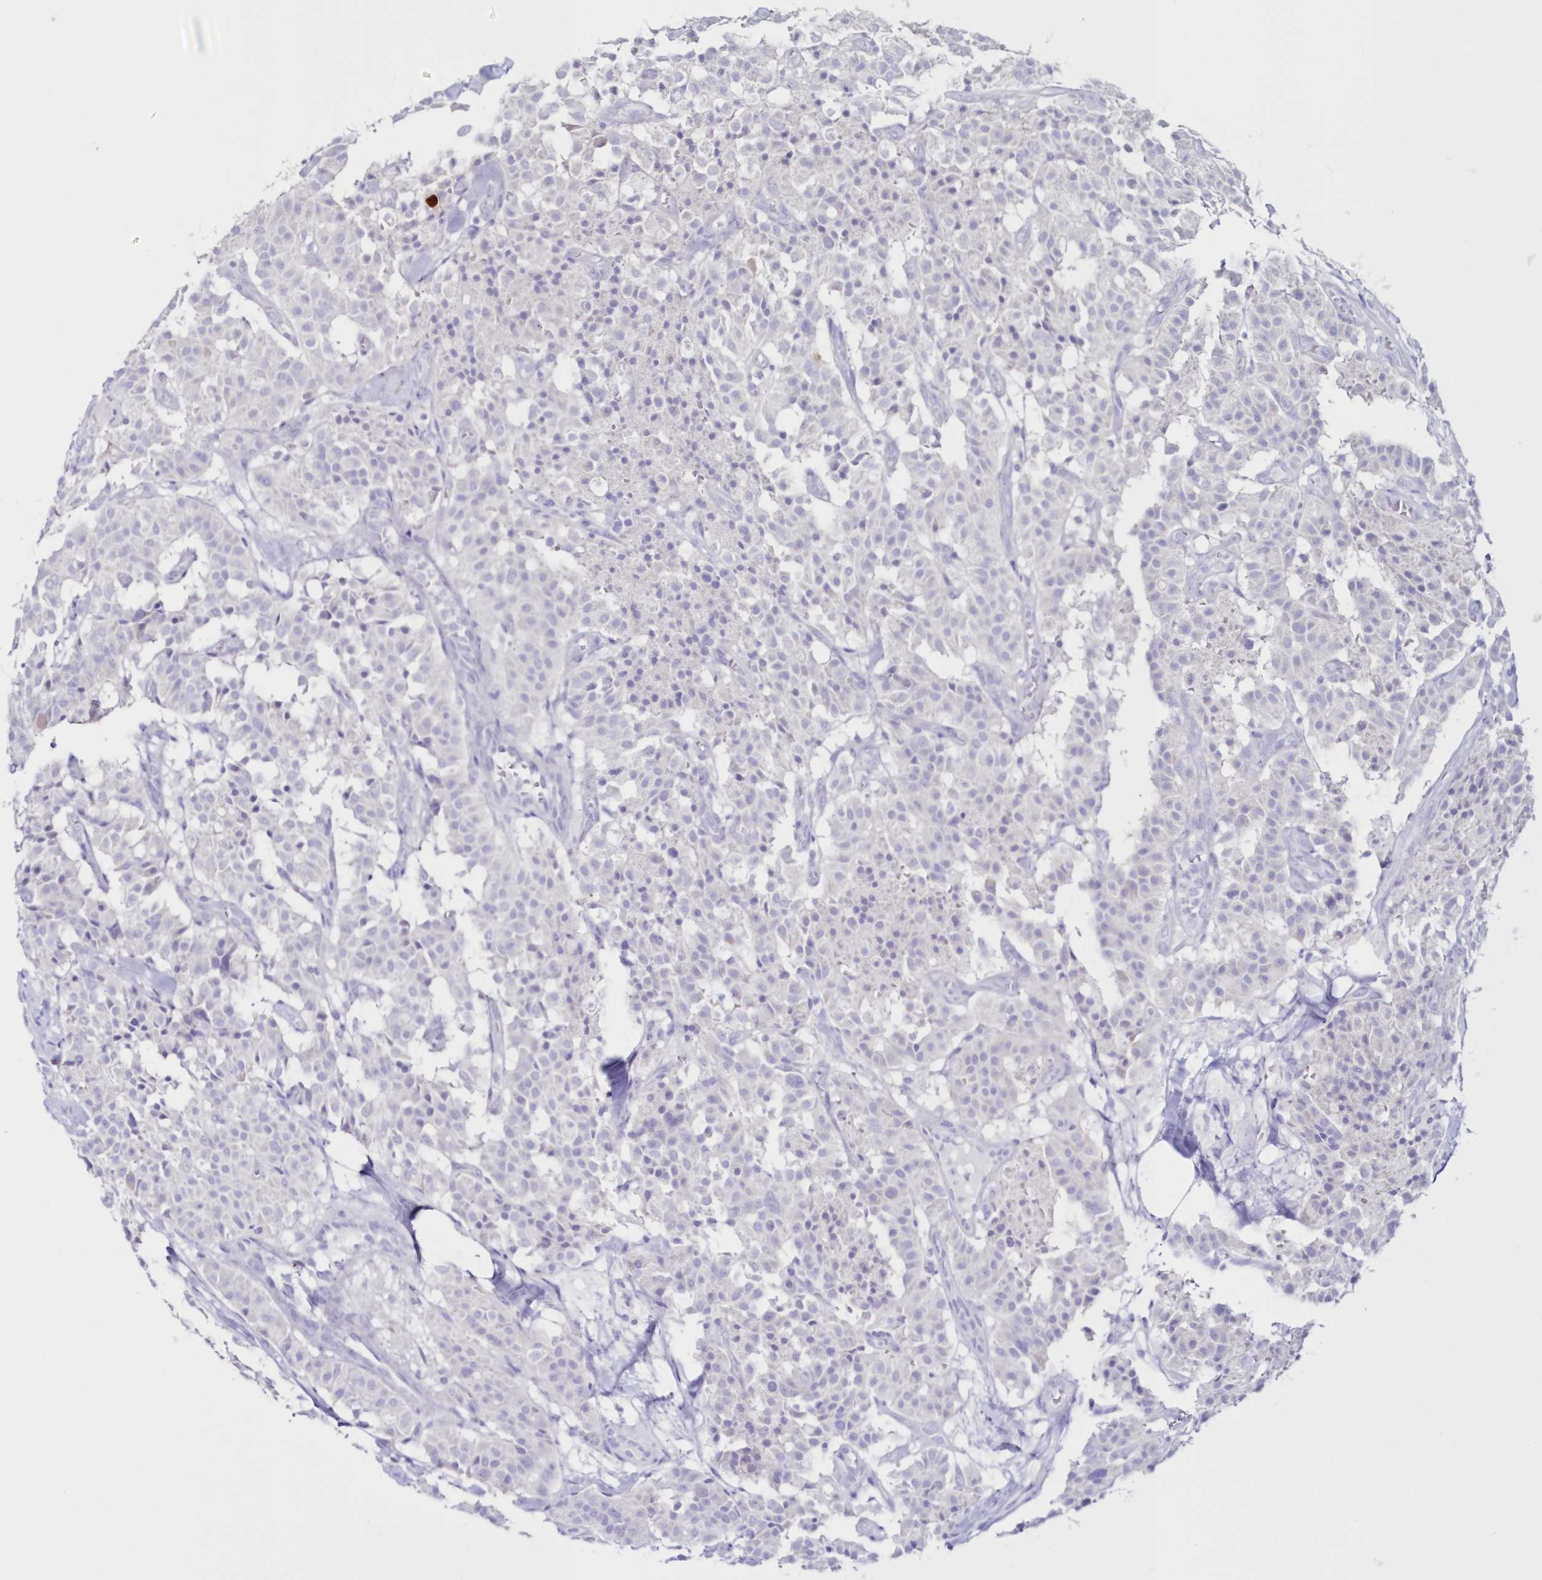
{"staining": {"intensity": "negative", "quantity": "none", "location": "none"}, "tissue": "carcinoid", "cell_type": "Tumor cells", "image_type": "cancer", "snomed": [{"axis": "morphology", "description": "Carcinoid, malignant, NOS"}, {"axis": "topography", "description": "Lung"}], "caption": "Immunohistochemistry (IHC) photomicrograph of carcinoid (malignant) stained for a protein (brown), which shows no expression in tumor cells.", "gene": "CYP3A4", "patient": {"sex": "male", "age": 30}}